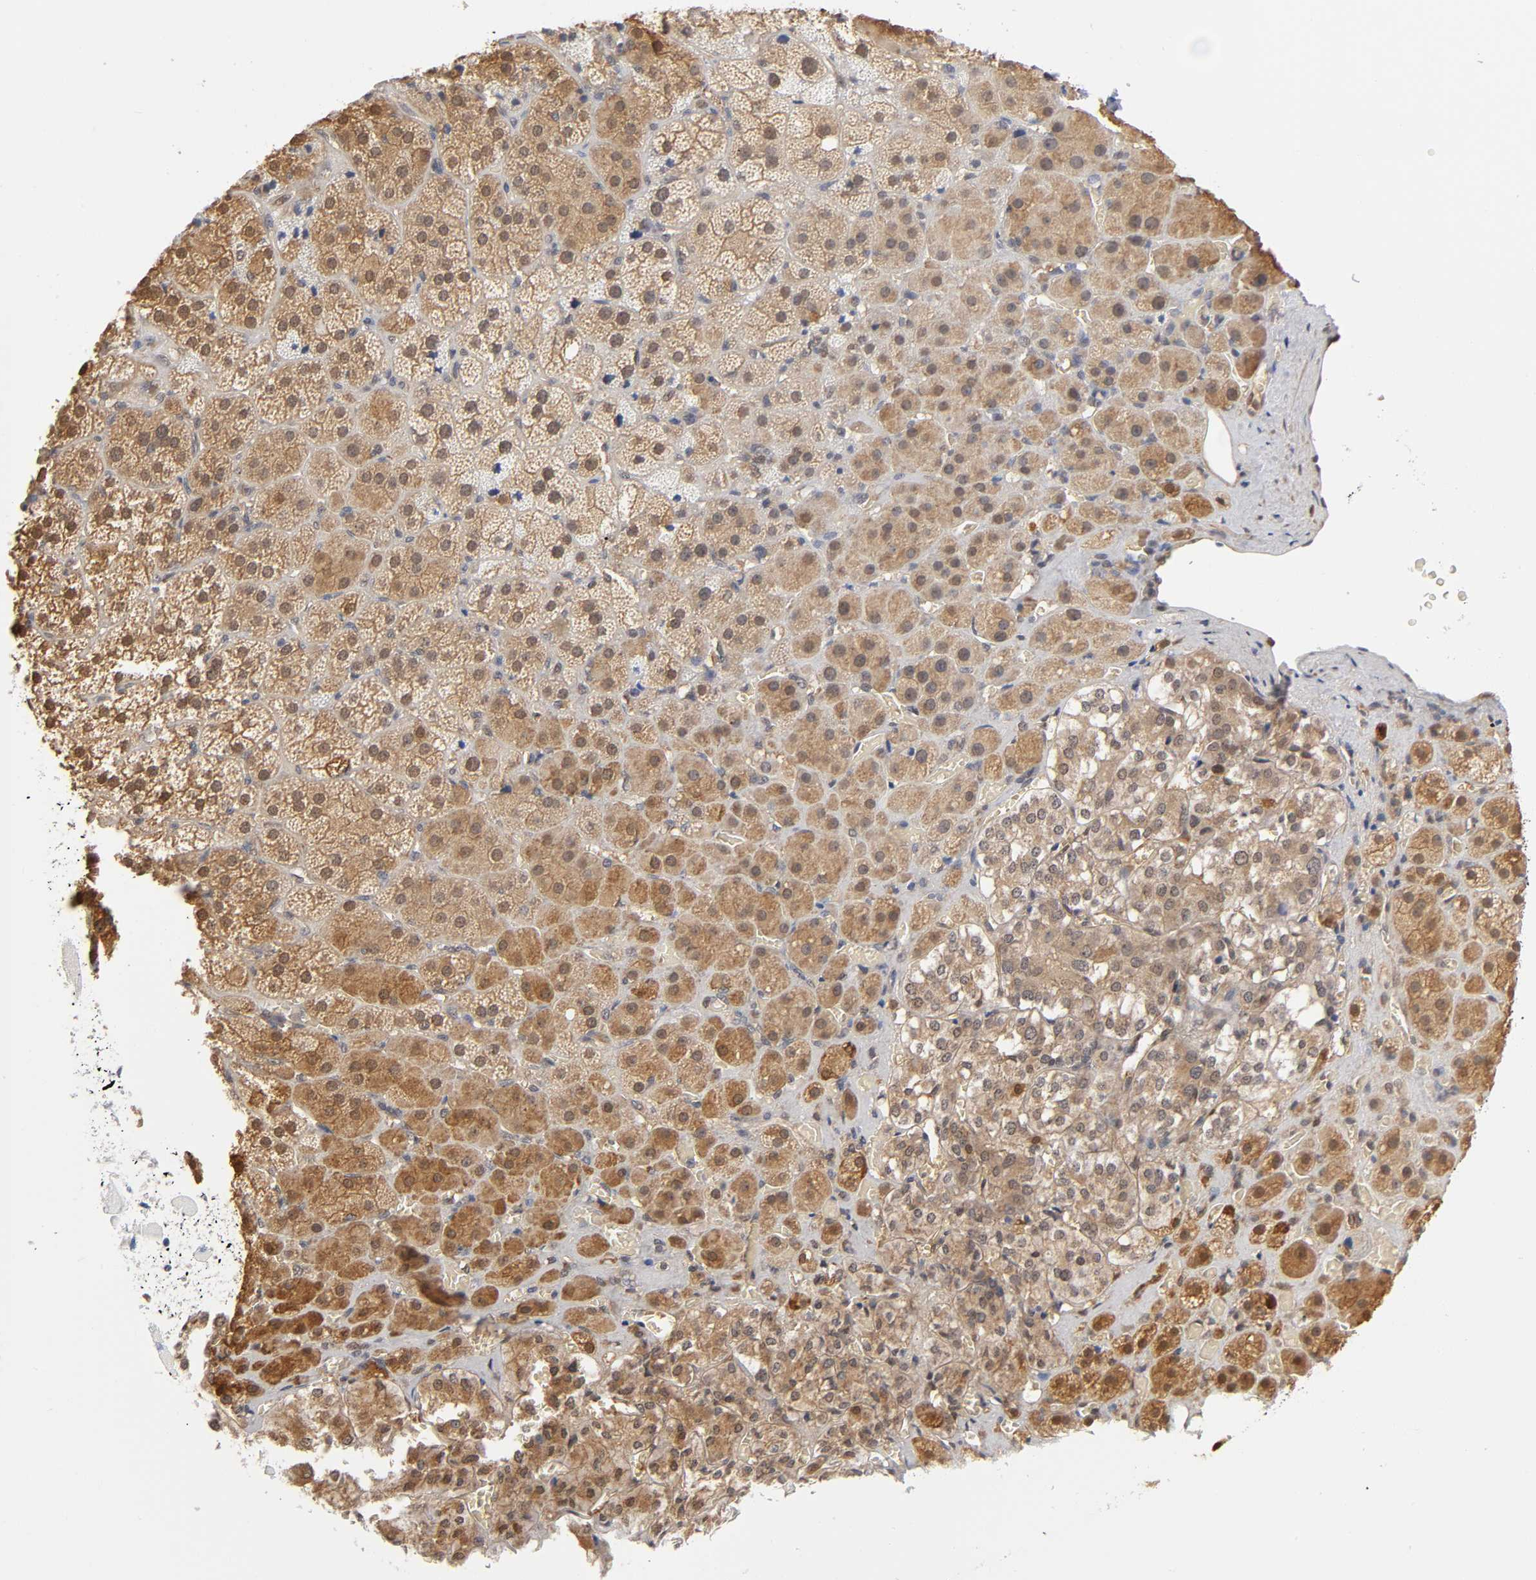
{"staining": {"intensity": "strong", "quantity": ">75%", "location": "cytoplasmic/membranous"}, "tissue": "adrenal gland", "cell_type": "Glandular cells", "image_type": "normal", "snomed": [{"axis": "morphology", "description": "Normal tissue, NOS"}, {"axis": "topography", "description": "Adrenal gland"}], "caption": "Protein expression analysis of normal human adrenal gland reveals strong cytoplasmic/membranous expression in about >75% of glandular cells. Nuclei are stained in blue.", "gene": "DFFB", "patient": {"sex": "female", "age": 71}}